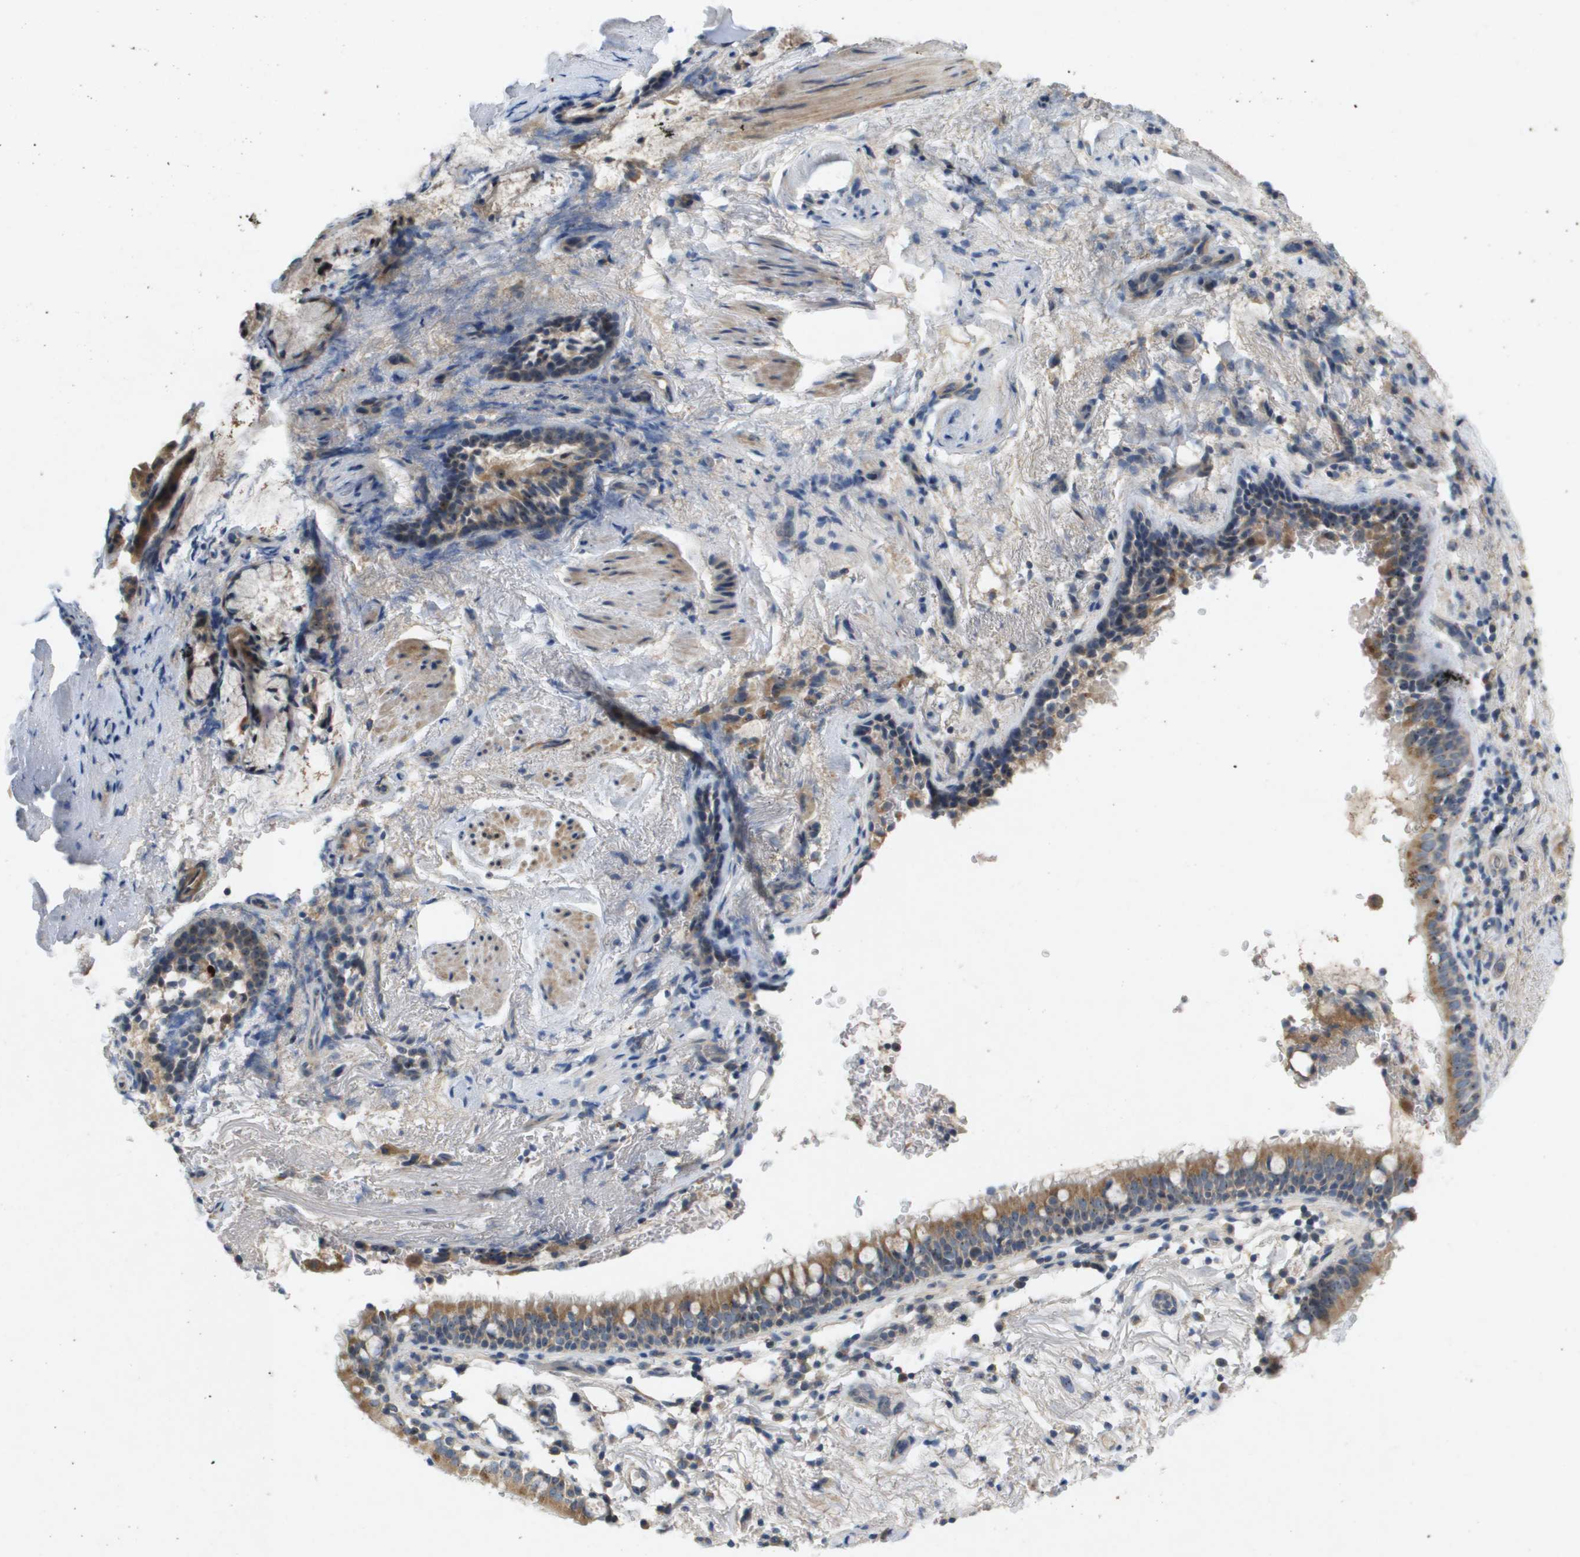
{"staining": {"intensity": "moderate", "quantity": ">75%", "location": "cytoplasmic/membranous"}, "tissue": "bronchus", "cell_type": "Respiratory epithelial cells", "image_type": "normal", "snomed": [{"axis": "morphology", "description": "Normal tissue, NOS"}, {"axis": "morphology", "description": "Inflammation, NOS"}, {"axis": "topography", "description": "Cartilage tissue"}, {"axis": "topography", "description": "Bronchus"}], "caption": "DAB immunohistochemical staining of unremarkable bronchus shows moderate cytoplasmic/membranous protein positivity in about >75% of respiratory epithelial cells. Using DAB (brown) and hematoxylin (blue) stains, captured at high magnification using brightfield microscopy.", "gene": "B3GNT5", "patient": {"sex": "male", "age": 77}}